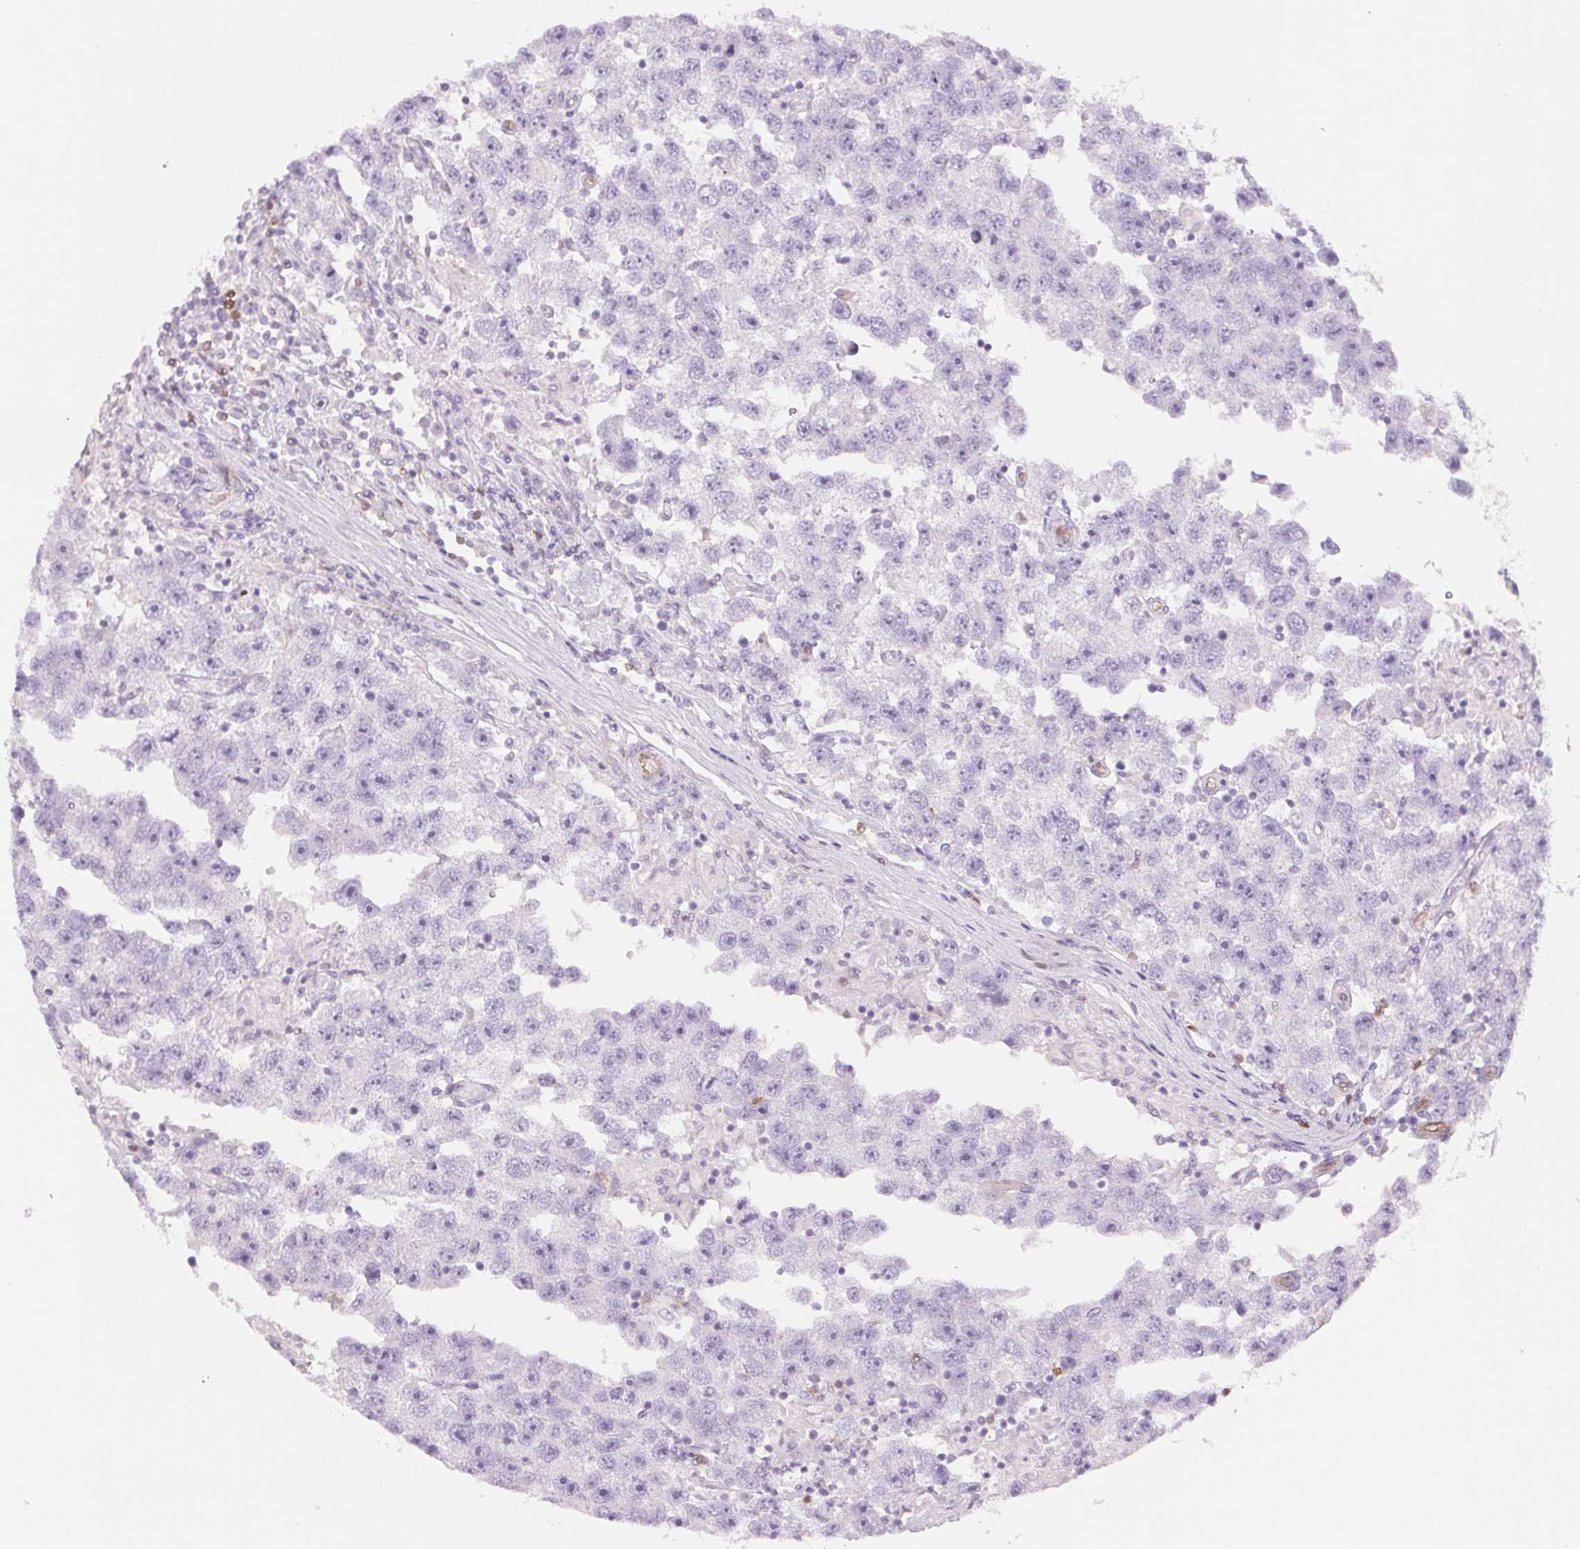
{"staining": {"intensity": "negative", "quantity": "none", "location": "none"}, "tissue": "testis cancer", "cell_type": "Tumor cells", "image_type": "cancer", "snomed": [{"axis": "morphology", "description": "Seminoma, NOS"}, {"axis": "topography", "description": "Testis"}], "caption": "DAB (3,3'-diaminobenzidine) immunohistochemical staining of human testis cancer (seminoma) exhibits no significant positivity in tumor cells. (Stains: DAB immunohistochemistry (IHC) with hematoxylin counter stain, Microscopy: brightfield microscopy at high magnification).", "gene": "TMEM45A", "patient": {"sex": "male", "age": 26}}